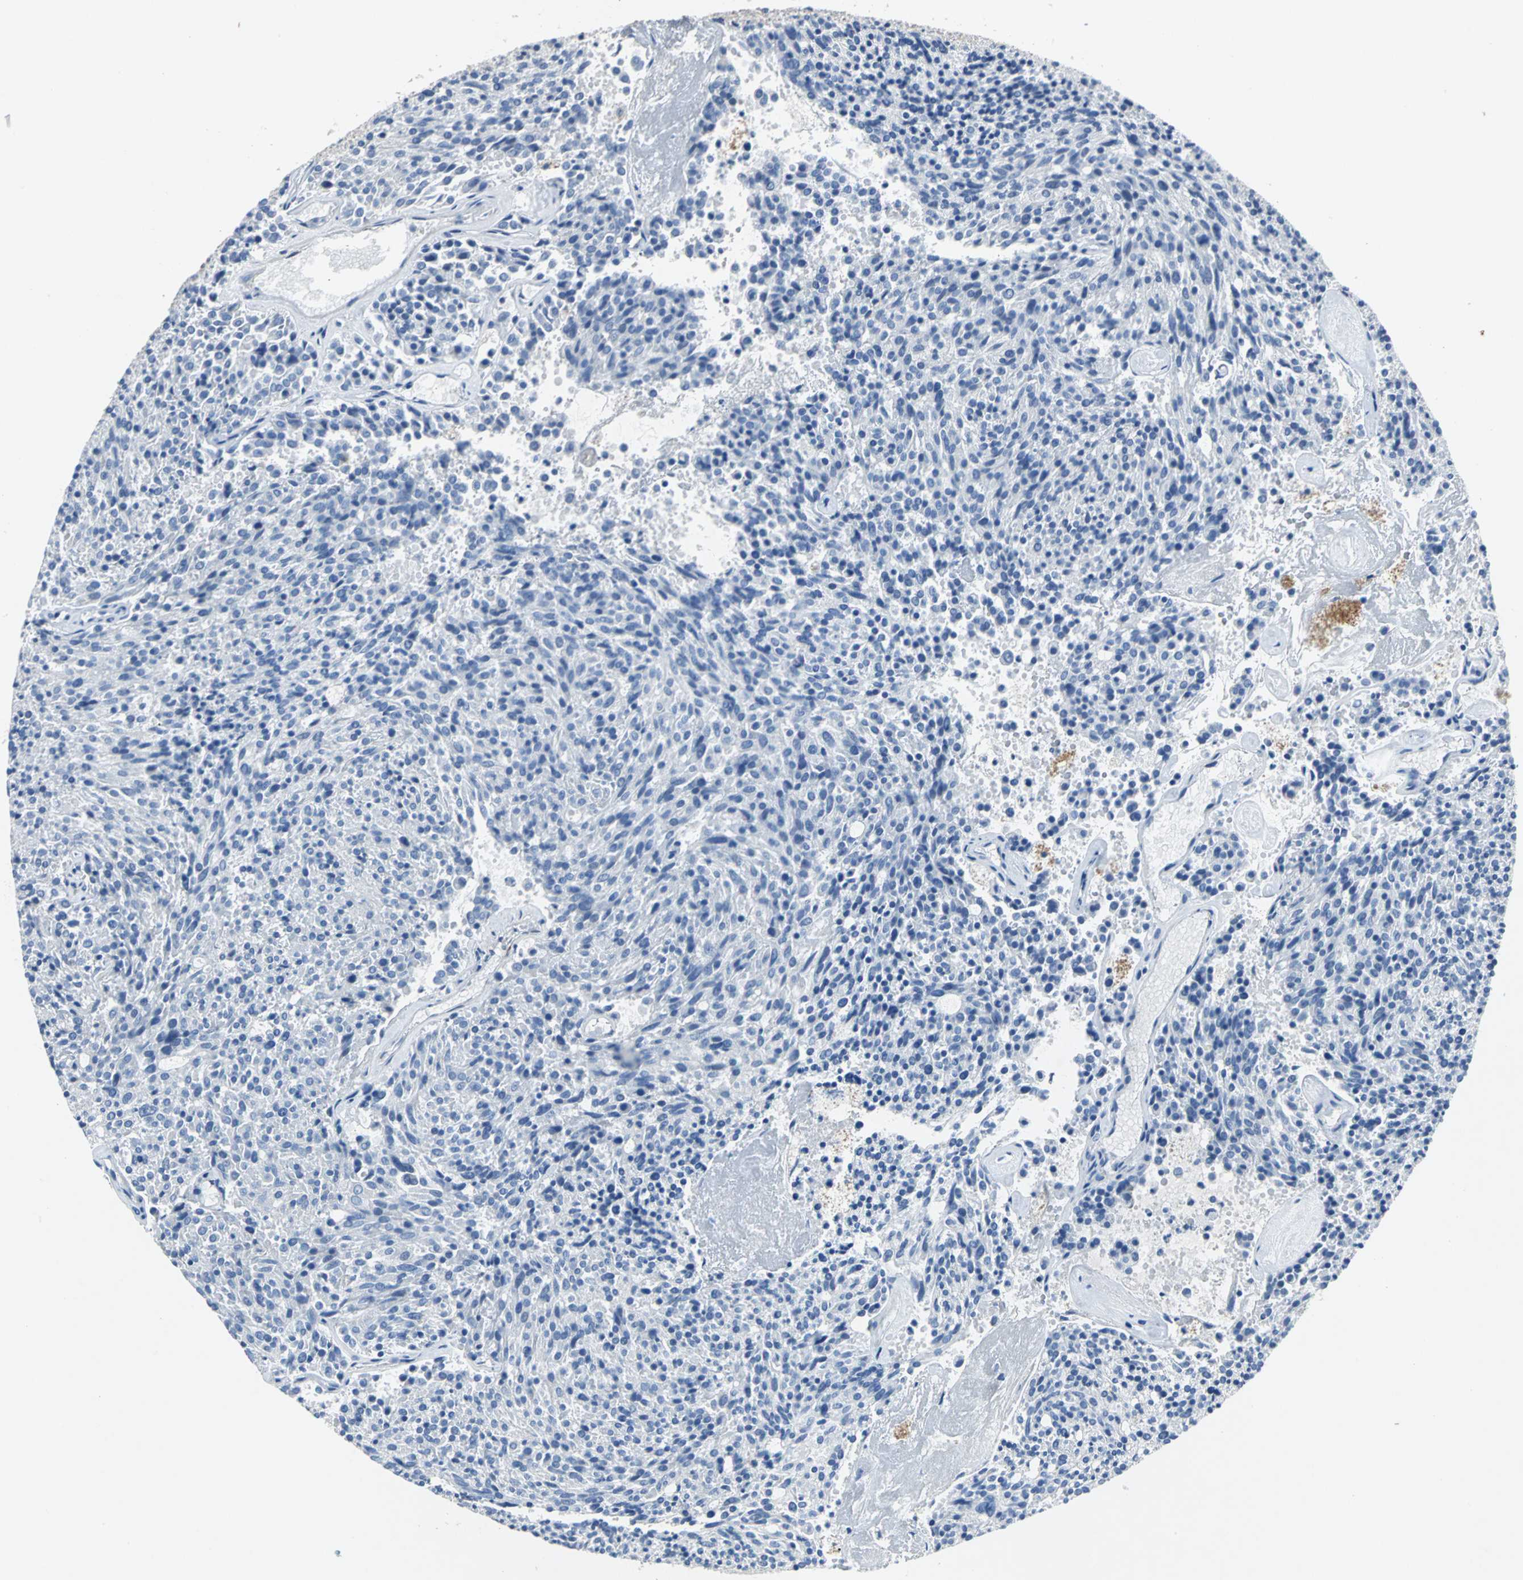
{"staining": {"intensity": "negative", "quantity": "none", "location": "none"}, "tissue": "carcinoid", "cell_type": "Tumor cells", "image_type": "cancer", "snomed": [{"axis": "morphology", "description": "Carcinoid, malignant, NOS"}, {"axis": "topography", "description": "Pancreas"}], "caption": "Immunohistochemistry image of neoplastic tissue: human carcinoid stained with DAB (3,3'-diaminobenzidine) displays no significant protein positivity in tumor cells.", "gene": "EFNB3", "patient": {"sex": "female", "age": 54}}